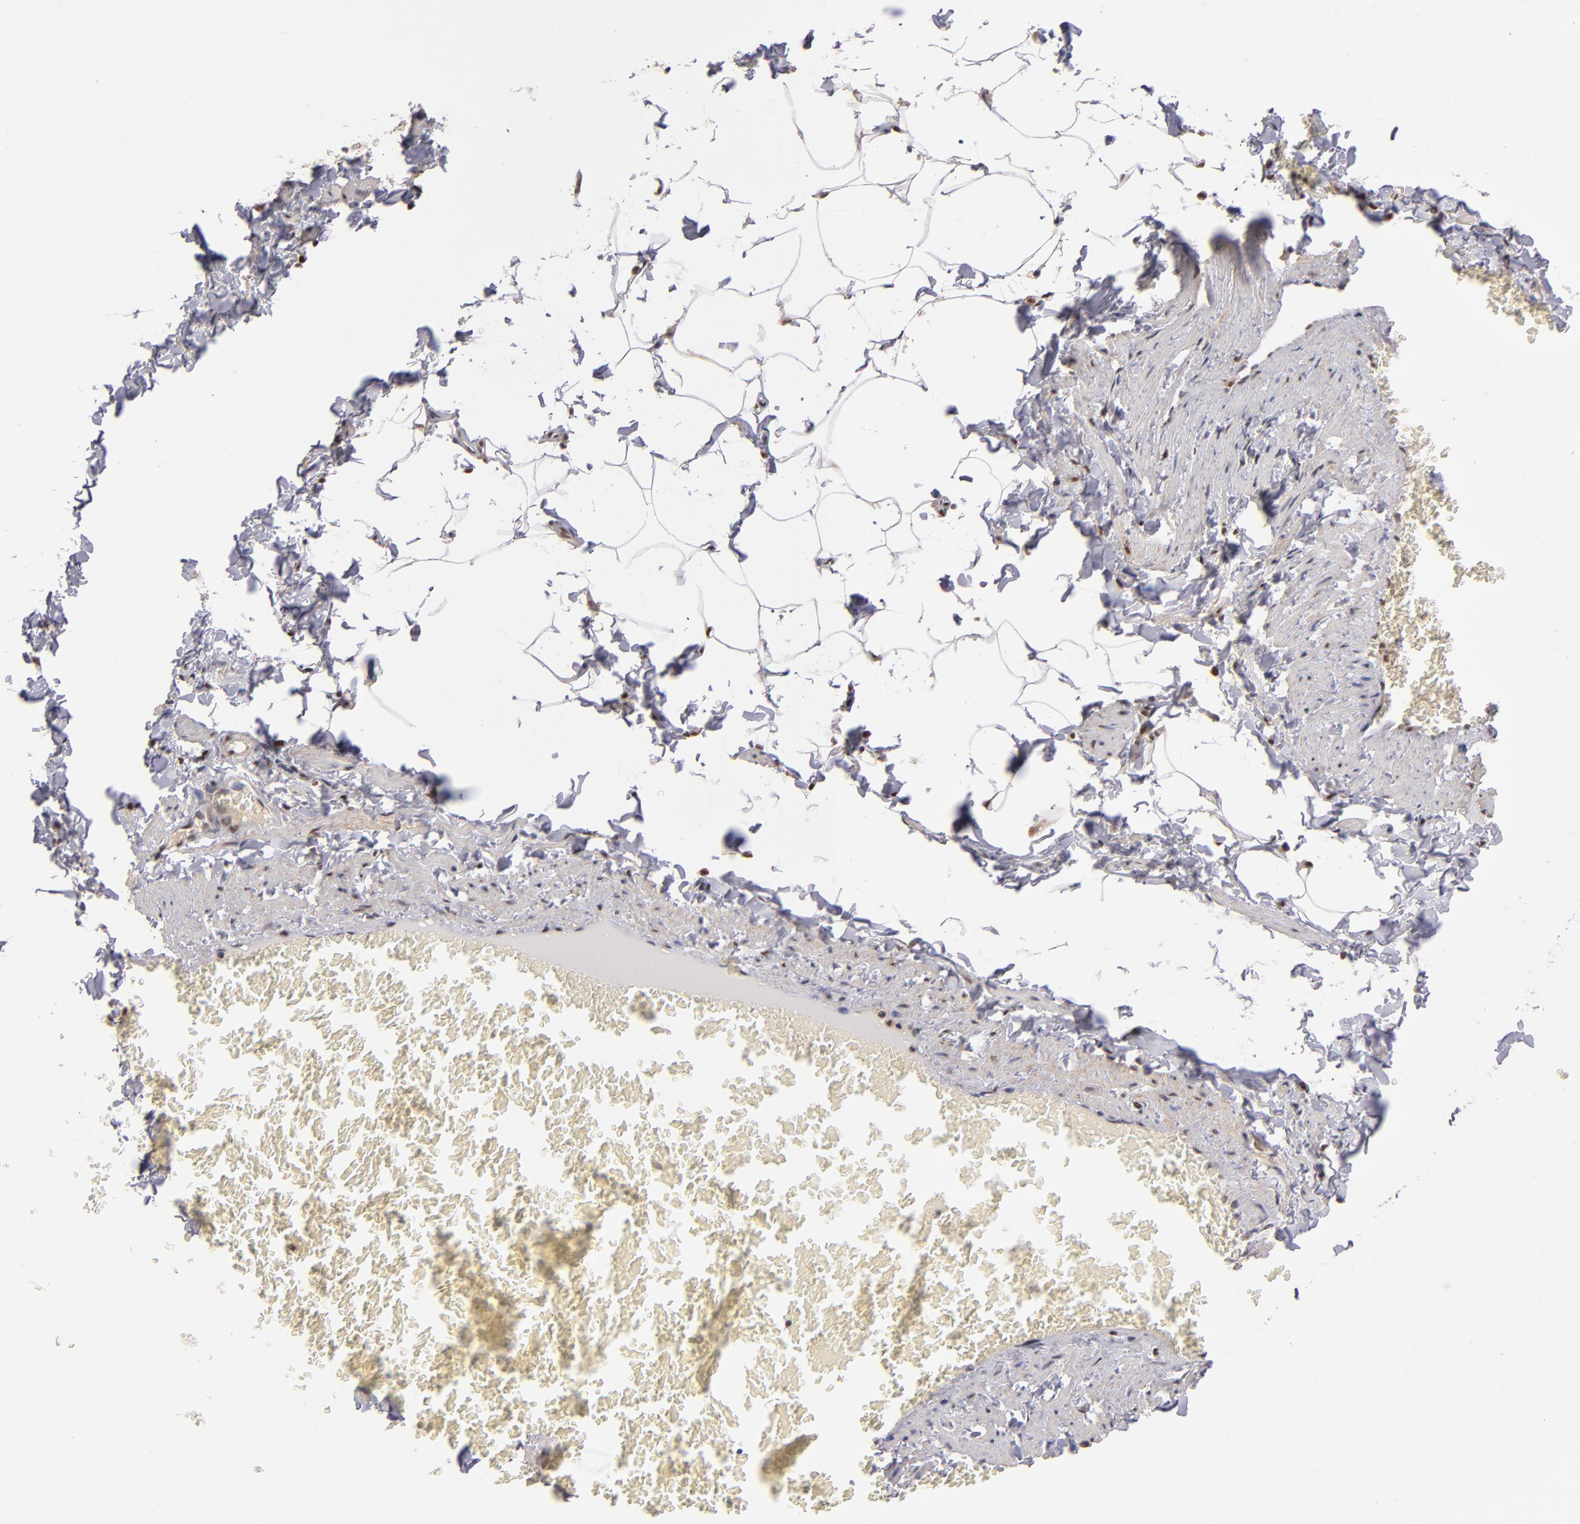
{"staining": {"intensity": "weak", "quantity": ">75%", "location": "nuclear"}, "tissue": "adipose tissue", "cell_type": "Adipocytes", "image_type": "normal", "snomed": [{"axis": "morphology", "description": "Normal tissue, NOS"}, {"axis": "topography", "description": "Vascular tissue"}], "caption": "Human adipose tissue stained for a protein (brown) reveals weak nuclear positive expression in about >75% of adipocytes.", "gene": "PCNX4", "patient": {"sex": "male", "age": 41}}